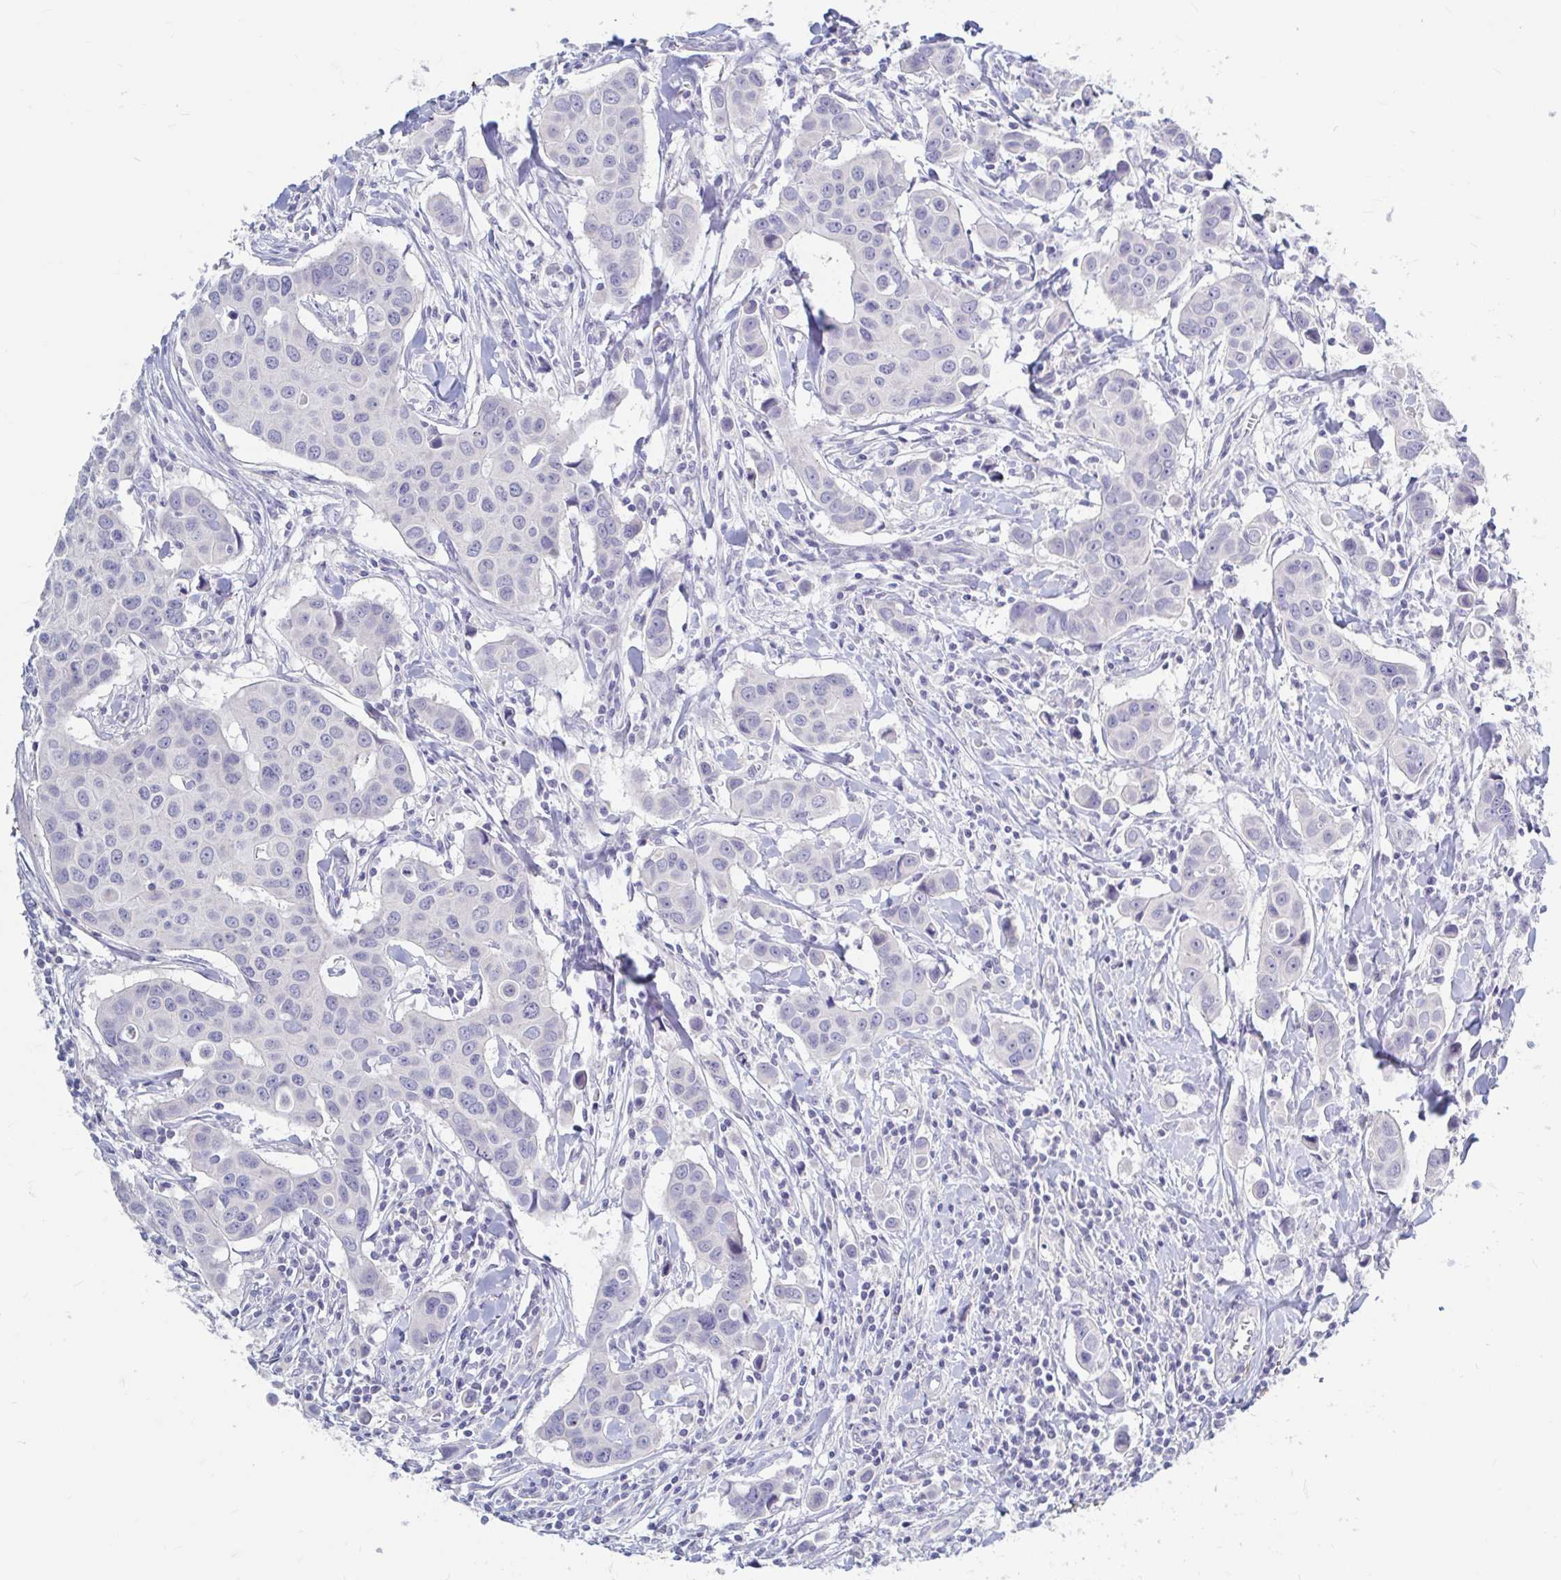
{"staining": {"intensity": "negative", "quantity": "none", "location": "none"}, "tissue": "breast cancer", "cell_type": "Tumor cells", "image_type": "cancer", "snomed": [{"axis": "morphology", "description": "Duct carcinoma"}, {"axis": "topography", "description": "Breast"}], "caption": "Micrograph shows no protein staining in tumor cells of breast cancer tissue.", "gene": "ADH1A", "patient": {"sex": "female", "age": 24}}